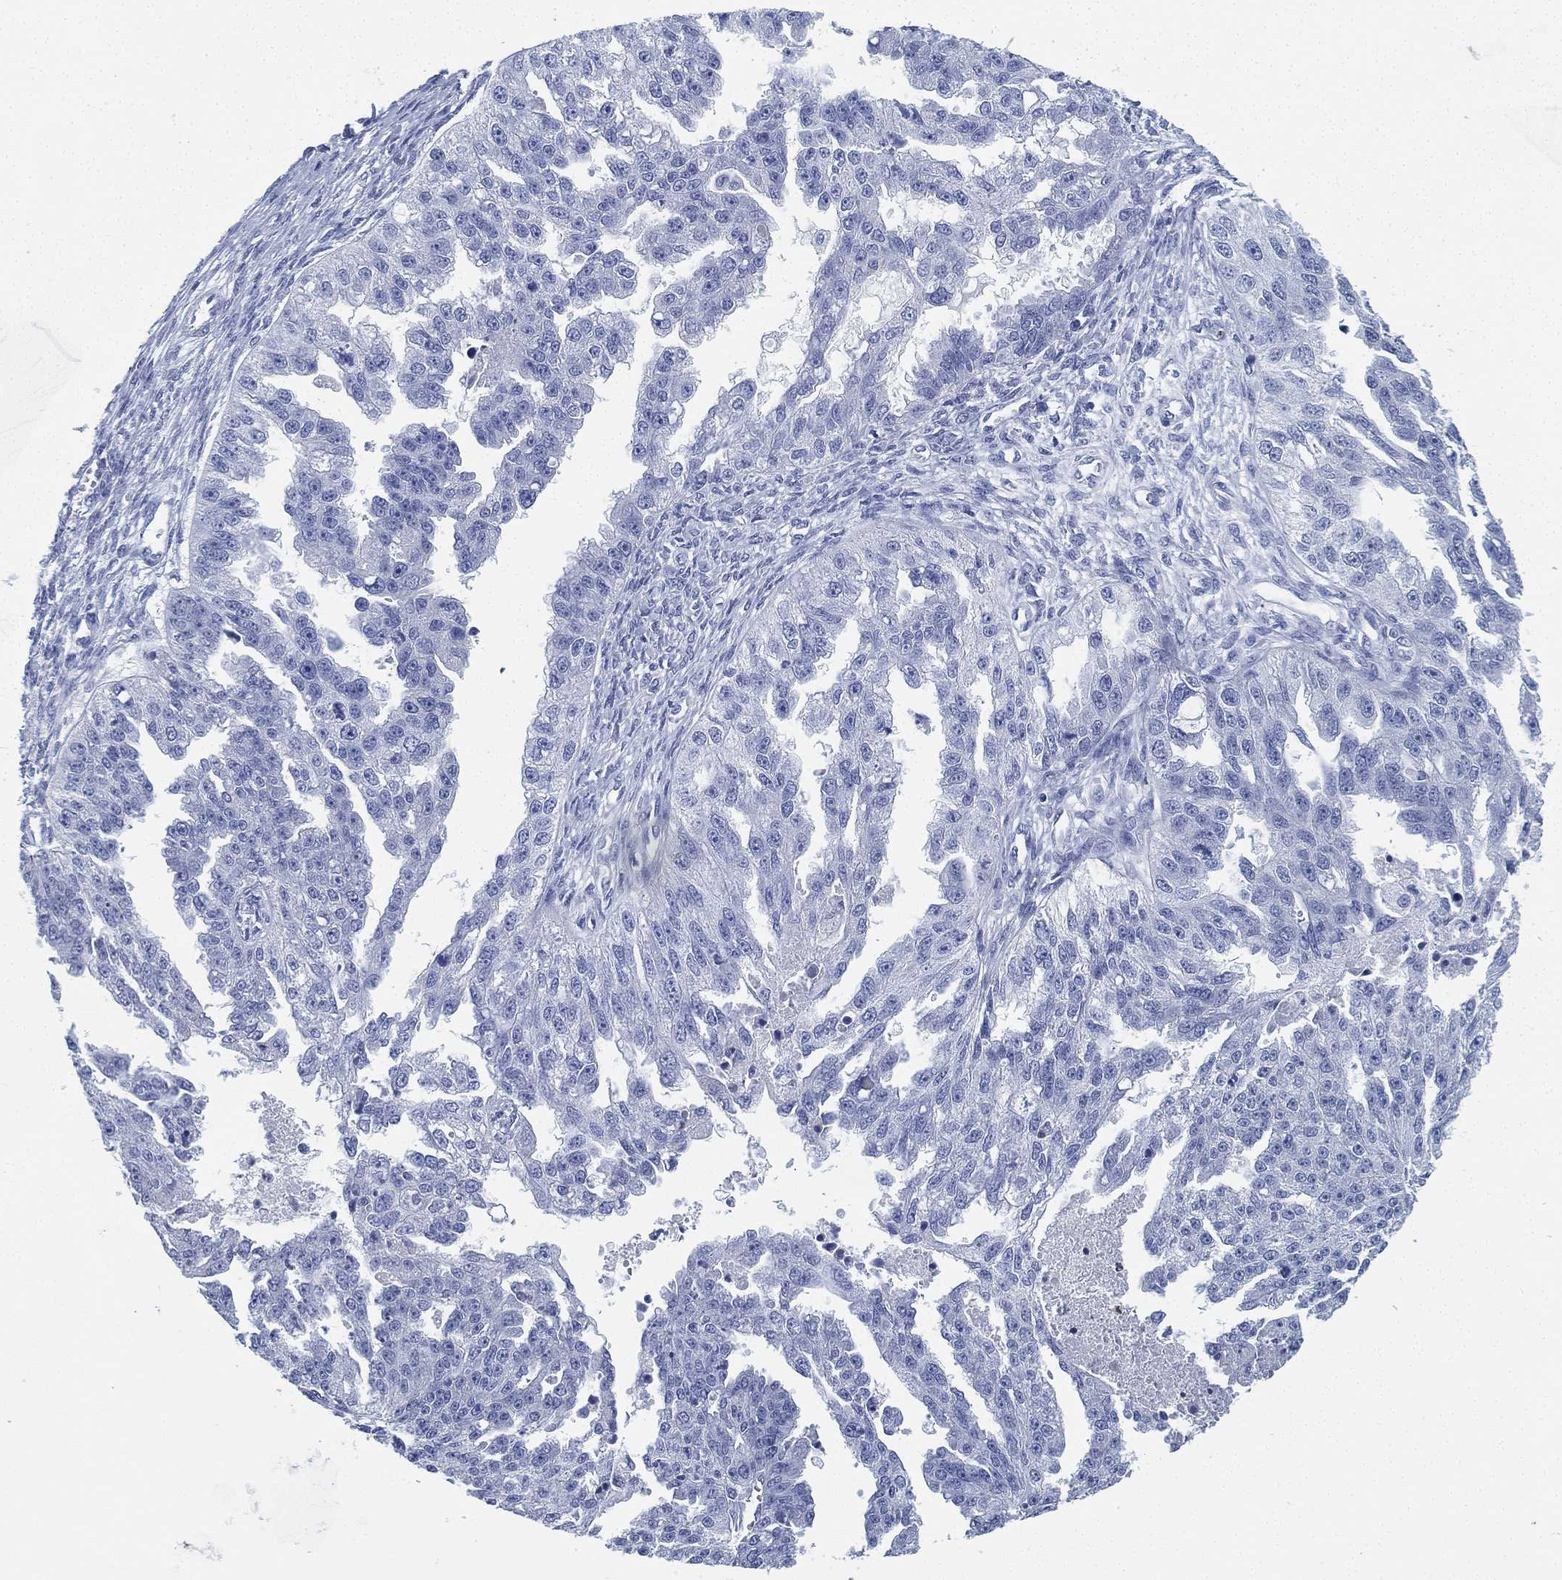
{"staining": {"intensity": "negative", "quantity": "none", "location": "none"}, "tissue": "ovarian cancer", "cell_type": "Tumor cells", "image_type": "cancer", "snomed": [{"axis": "morphology", "description": "Cystadenocarcinoma, serous, NOS"}, {"axis": "topography", "description": "Ovary"}], "caption": "Human ovarian cancer stained for a protein using IHC displays no expression in tumor cells.", "gene": "DEFB121", "patient": {"sex": "female", "age": 58}}